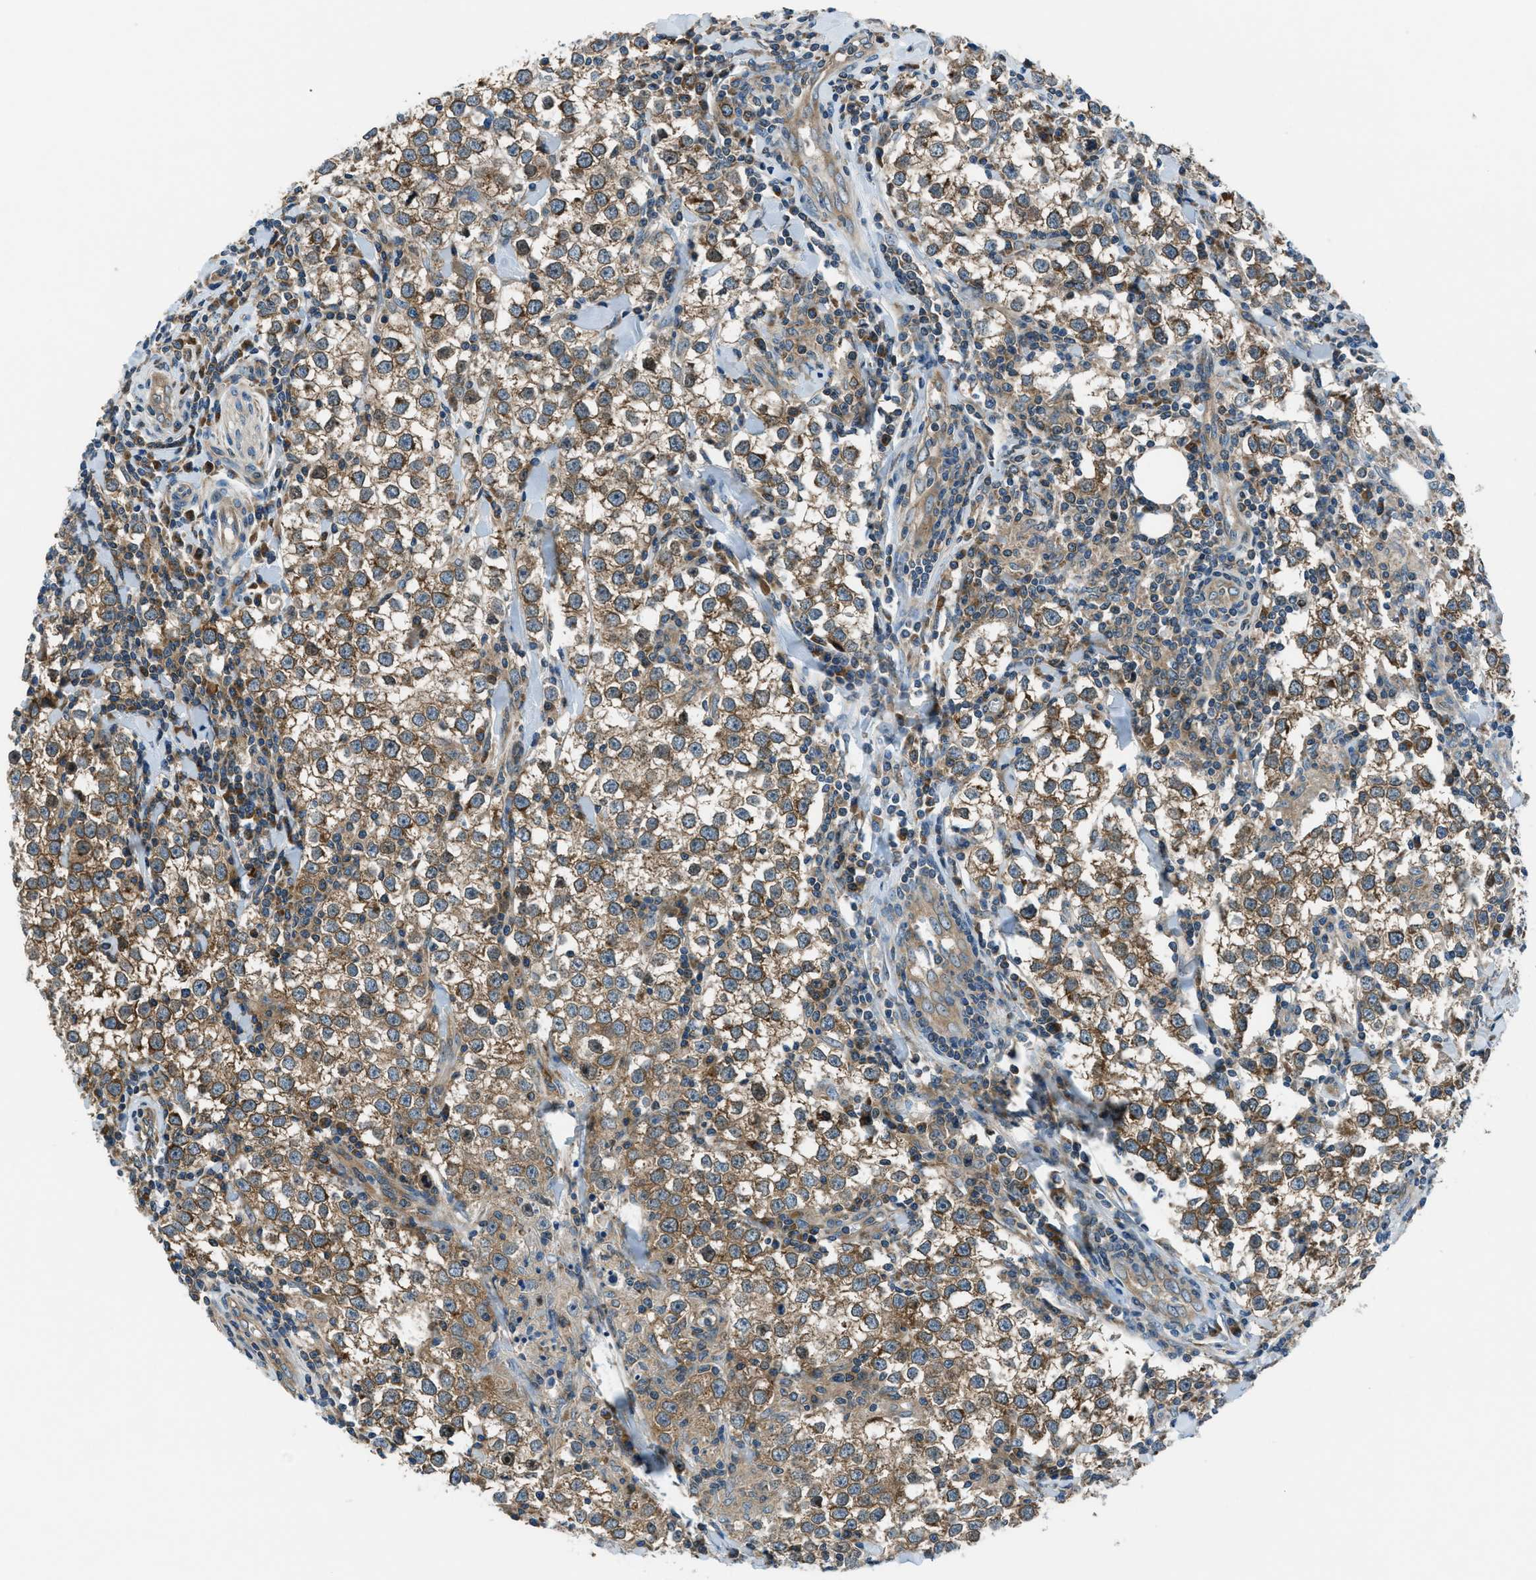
{"staining": {"intensity": "moderate", "quantity": ">75%", "location": "cytoplasmic/membranous"}, "tissue": "testis cancer", "cell_type": "Tumor cells", "image_type": "cancer", "snomed": [{"axis": "morphology", "description": "Seminoma, NOS"}, {"axis": "morphology", "description": "Carcinoma, Embryonal, NOS"}, {"axis": "topography", "description": "Testis"}], "caption": "Moderate cytoplasmic/membranous positivity is identified in approximately >75% of tumor cells in testis cancer (embryonal carcinoma).", "gene": "ARFGAP2", "patient": {"sex": "male", "age": 36}}